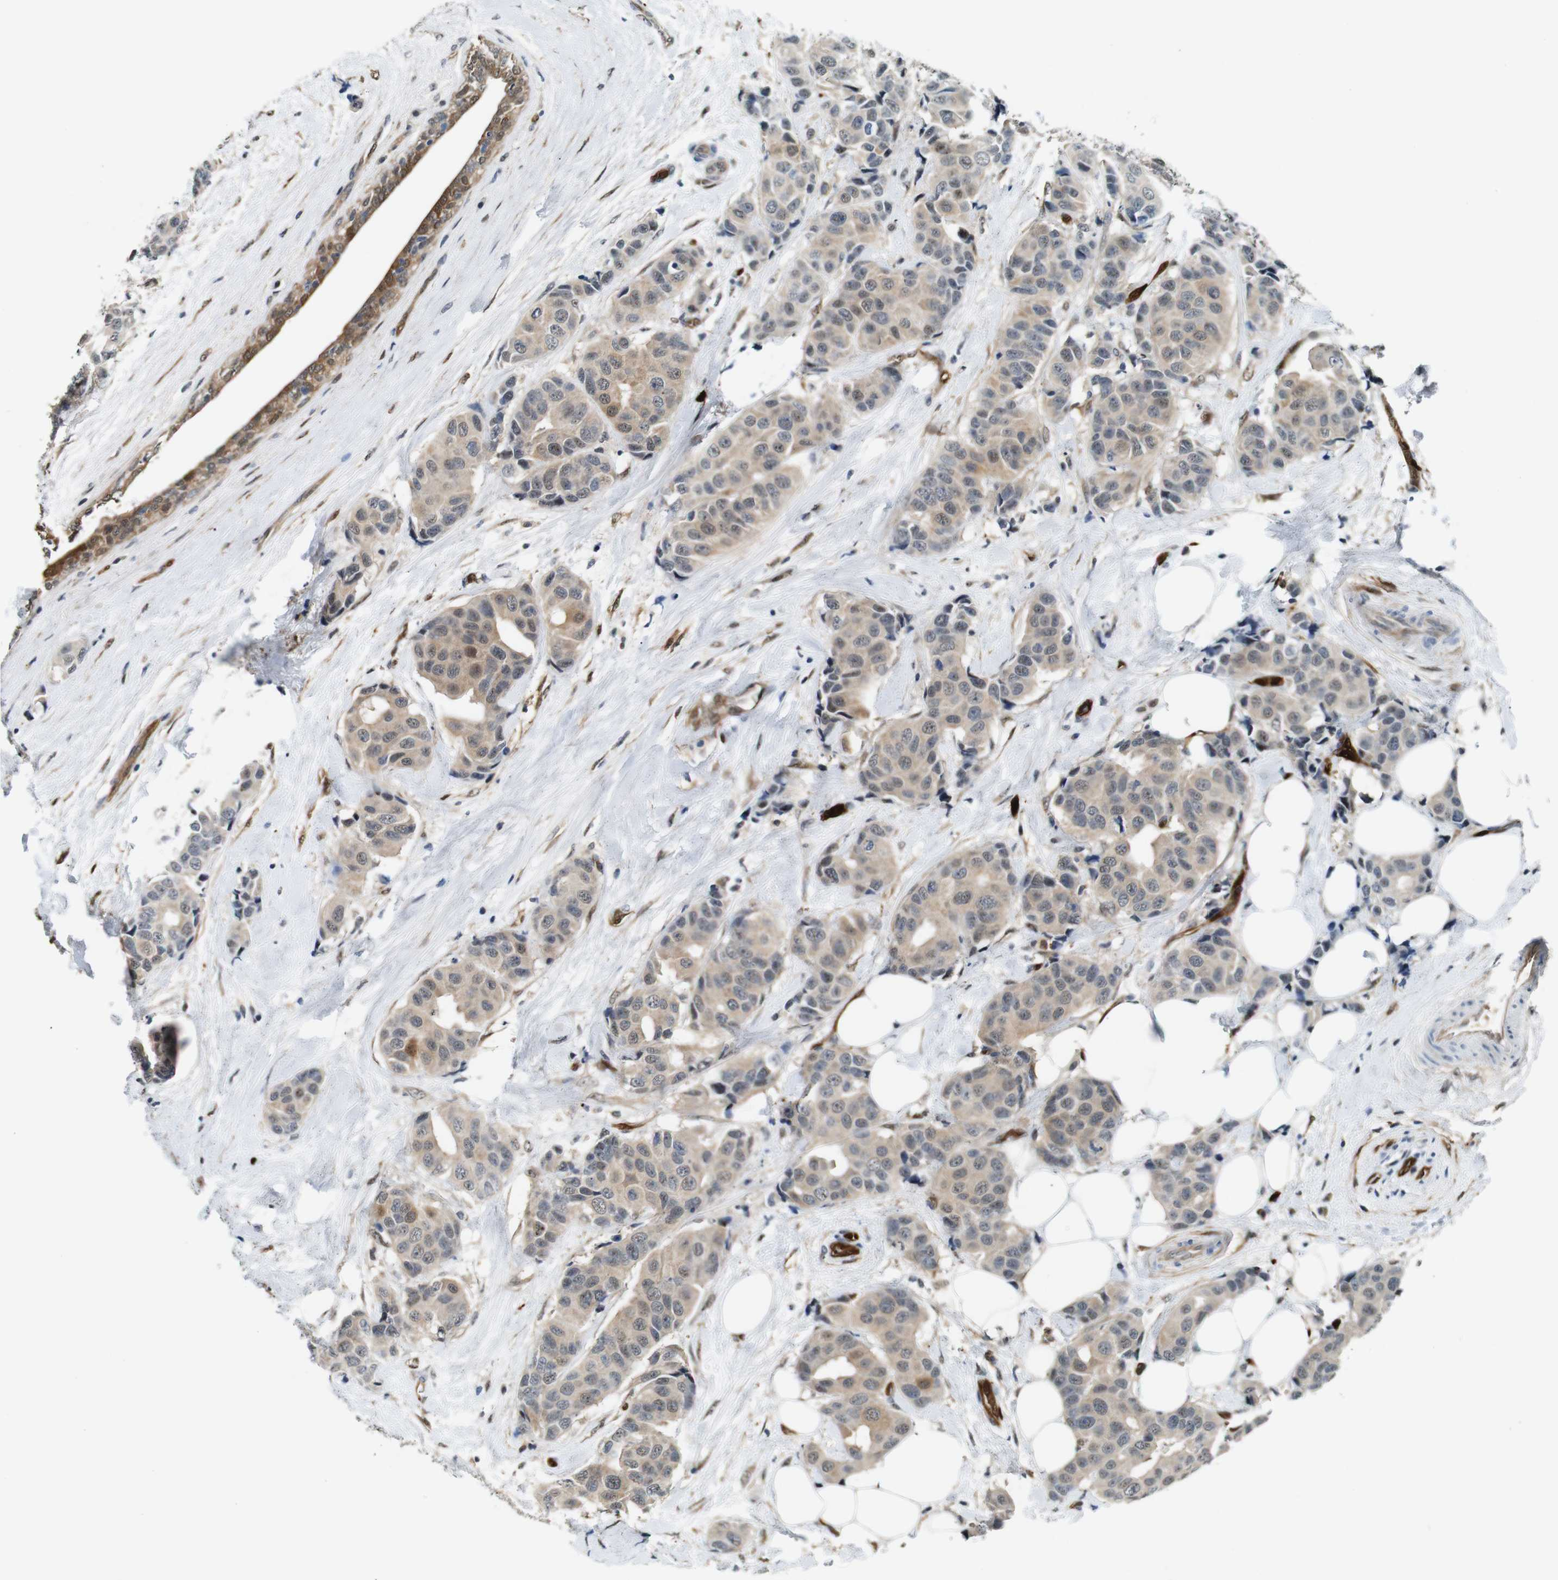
{"staining": {"intensity": "weak", "quantity": ">75%", "location": "cytoplasmic/membranous,nuclear"}, "tissue": "breast cancer", "cell_type": "Tumor cells", "image_type": "cancer", "snomed": [{"axis": "morphology", "description": "Normal tissue, NOS"}, {"axis": "morphology", "description": "Duct carcinoma"}, {"axis": "topography", "description": "Breast"}], "caption": "DAB immunohistochemical staining of human breast invasive ductal carcinoma demonstrates weak cytoplasmic/membranous and nuclear protein expression in about >75% of tumor cells.", "gene": "LXN", "patient": {"sex": "female", "age": 39}}